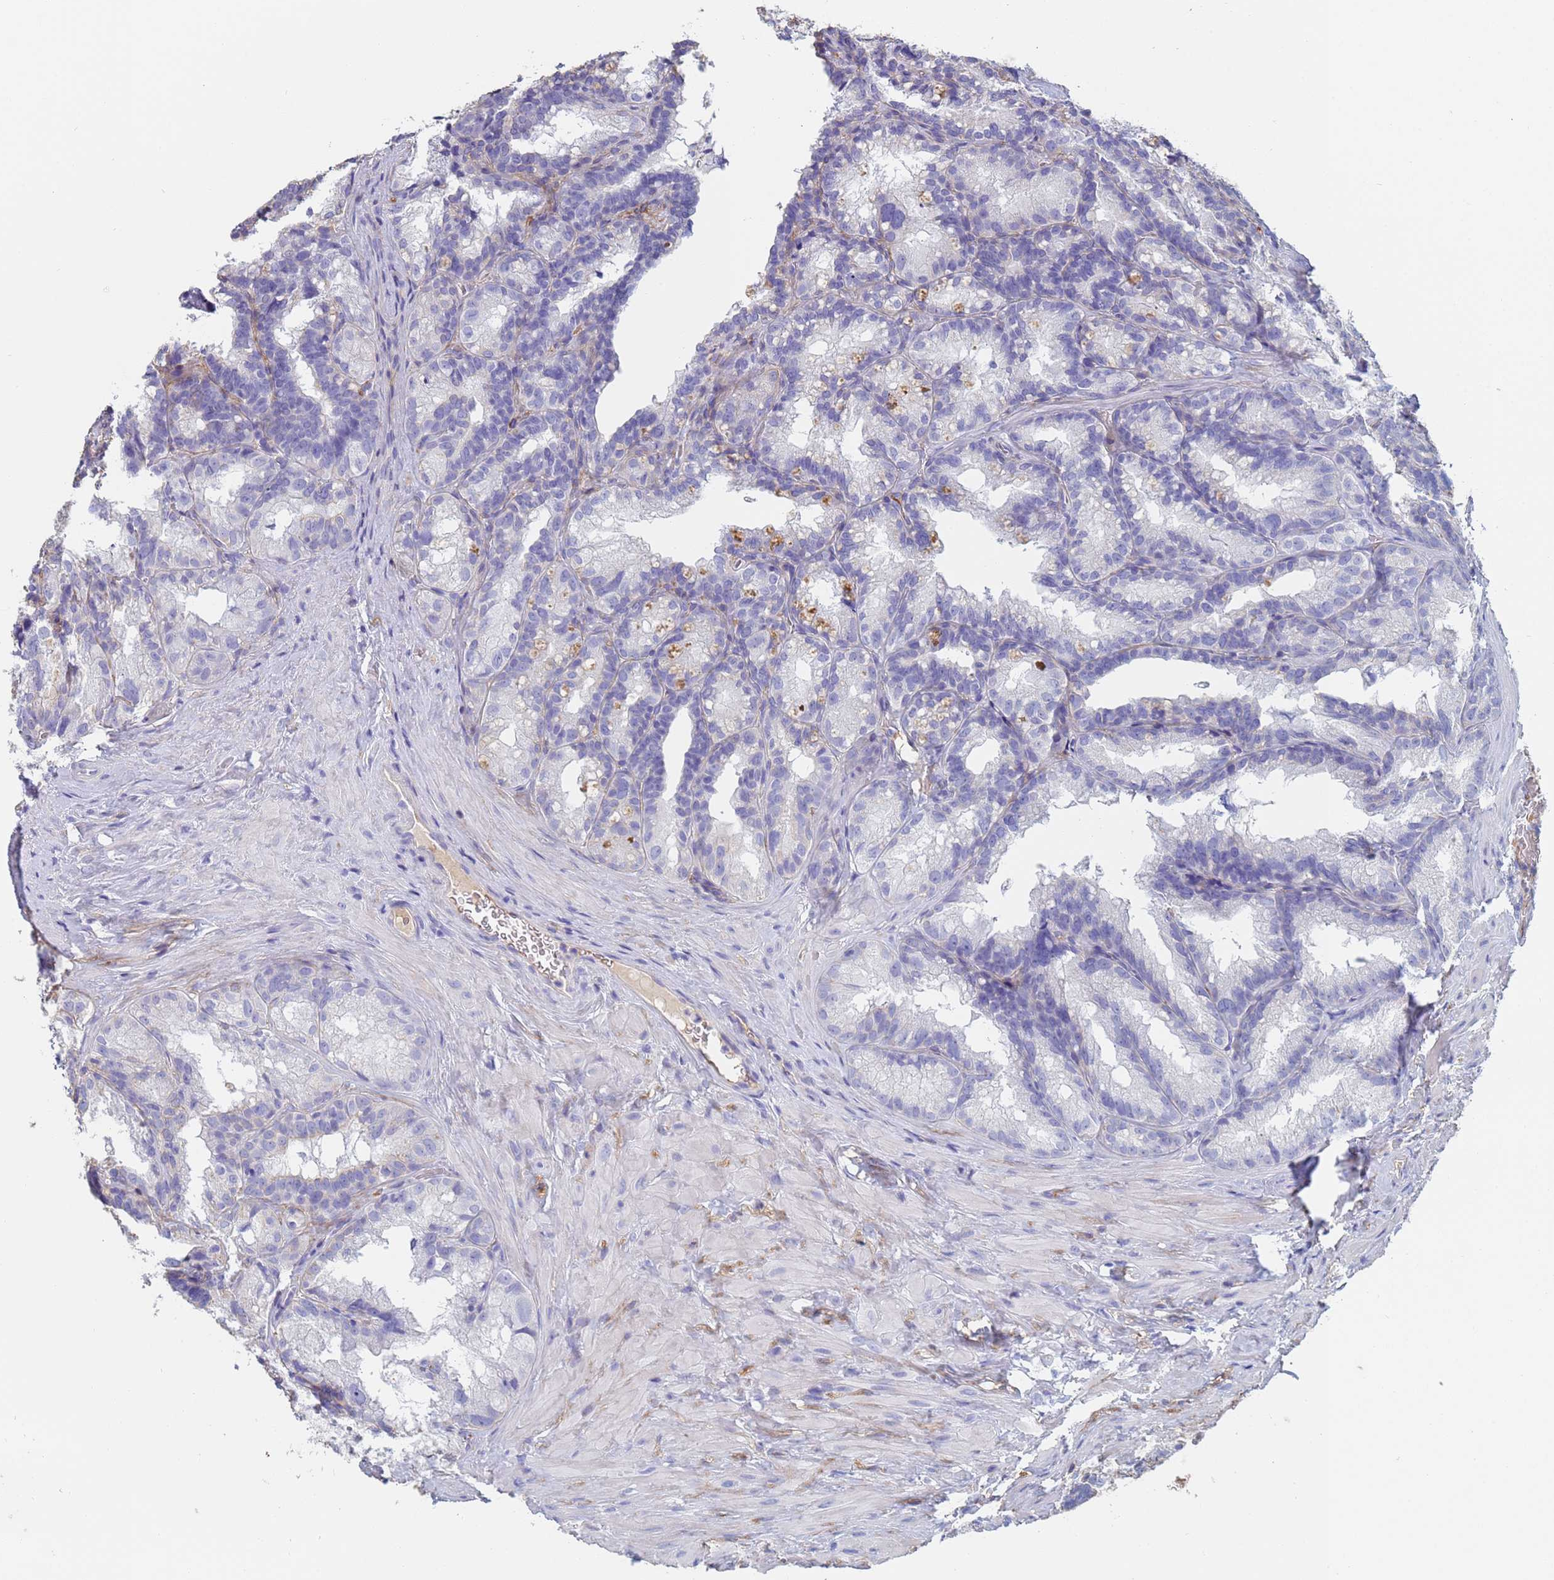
{"staining": {"intensity": "negative", "quantity": "none", "location": "none"}, "tissue": "seminal vesicle", "cell_type": "Glandular cells", "image_type": "normal", "snomed": [{"axis": "morphology", "description": "Normal tissue, NOS"}, {"axis": "topography", "description": "Seminal veicle"}], "caption": "IHC photomicrograph of normal seminal vesicle: seminal vesicle stained with DAB shows no significant protein positivity in glandular cells. Brightfield microscopy of immunohistochemistry (IHC) stained with DAB (brown) and hematoxylin (blue), captured at high magnification.", "gene": "ABCA8", "patient": {"sex": "male", "age": 60}}